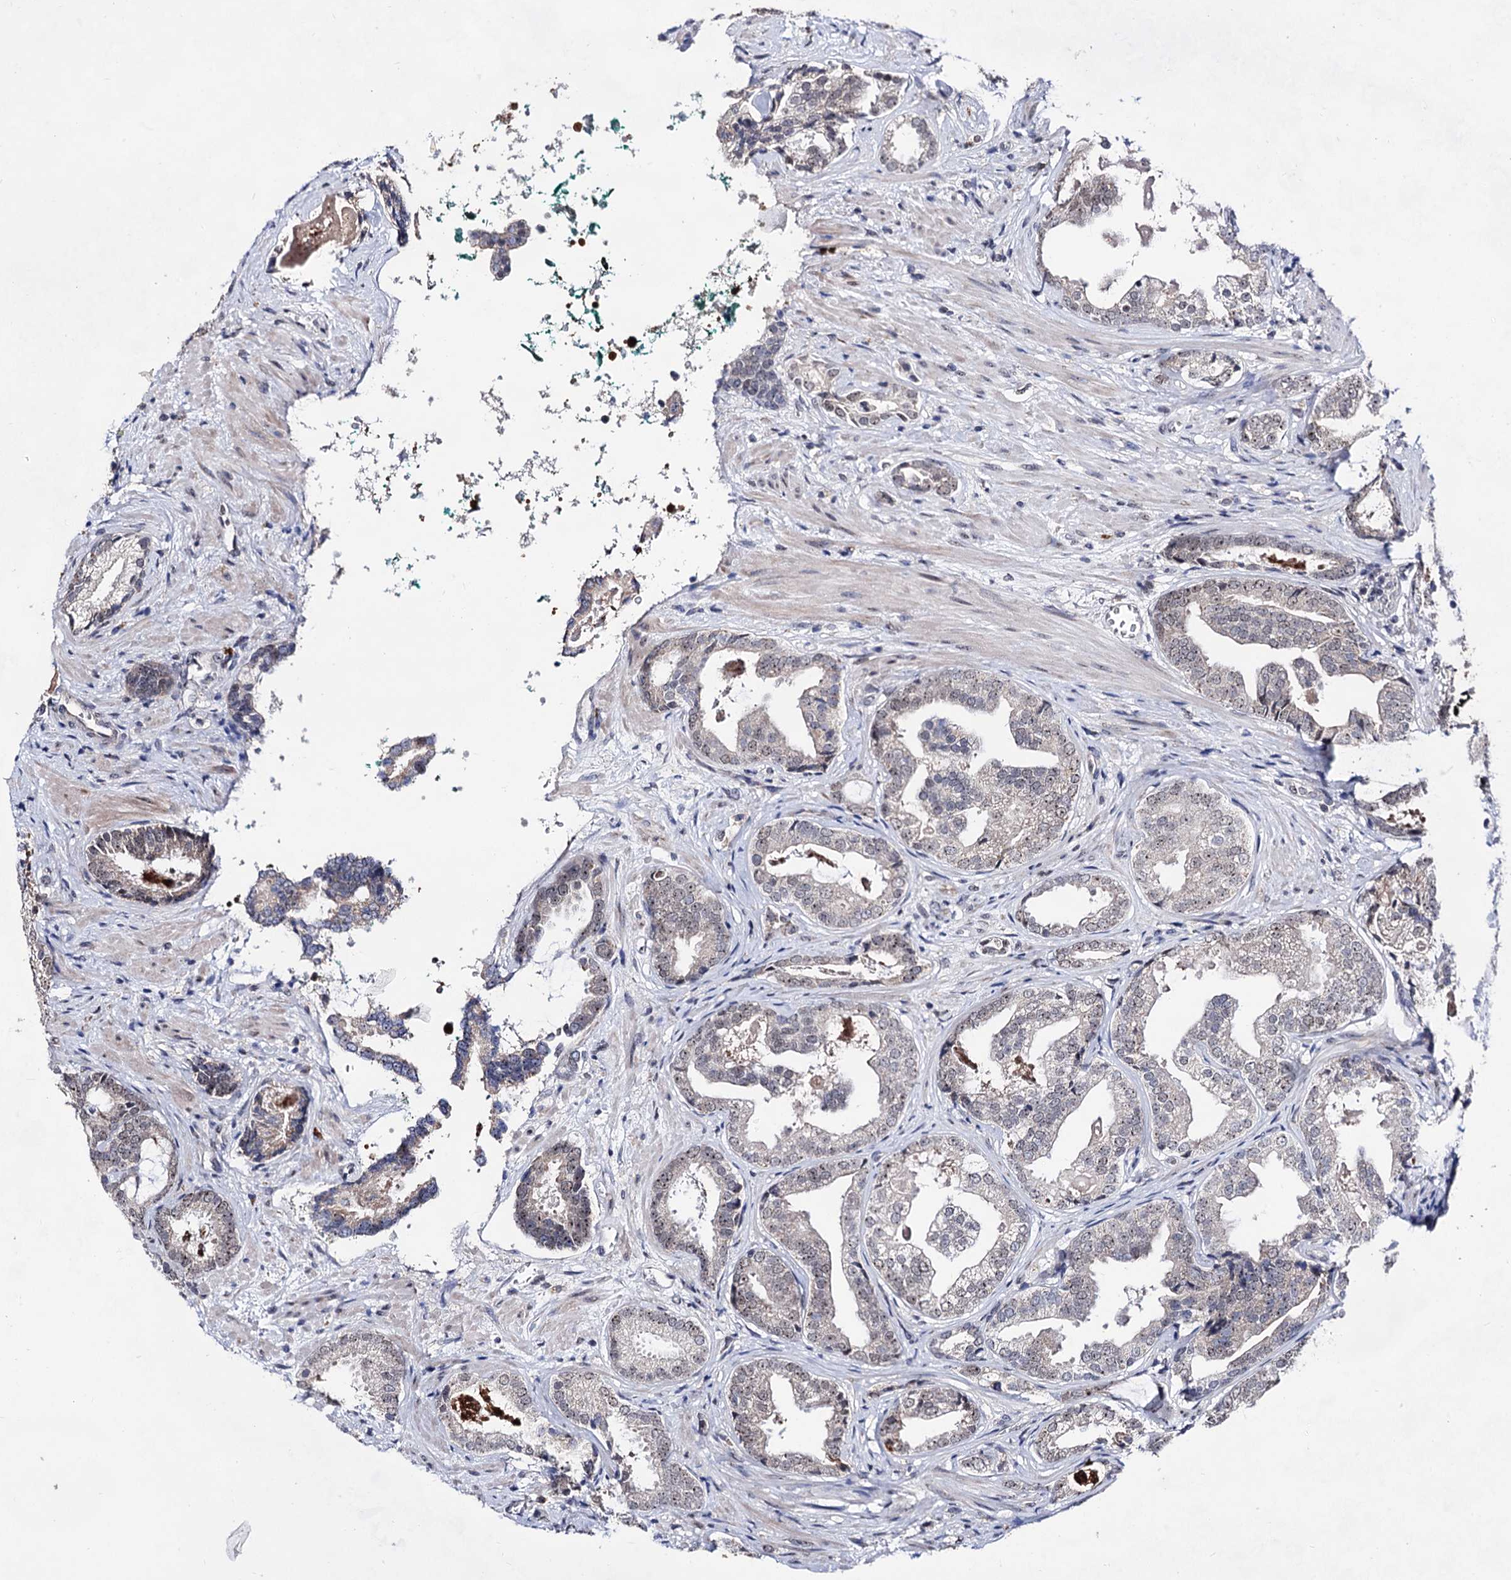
{"staining": {"intensity": "weak", "quantity": "<25%", "location": "nuclear"}, "tissue": "prostate cancer", "cell_type": "Tumor cells", "image_type": "cancer", "snomed": [{"axis": "morphology", "description": "Adenocarcinoma, High grade"}, {"axis": "topography", "description": "Prostate"}], "caption": "Image shows no significant protein positivity in tumor cells of adenocarcinoma (high-grade) (prostate).", "gene": "EXOSC10", "patient": {"sex": "male", "age": 60}}